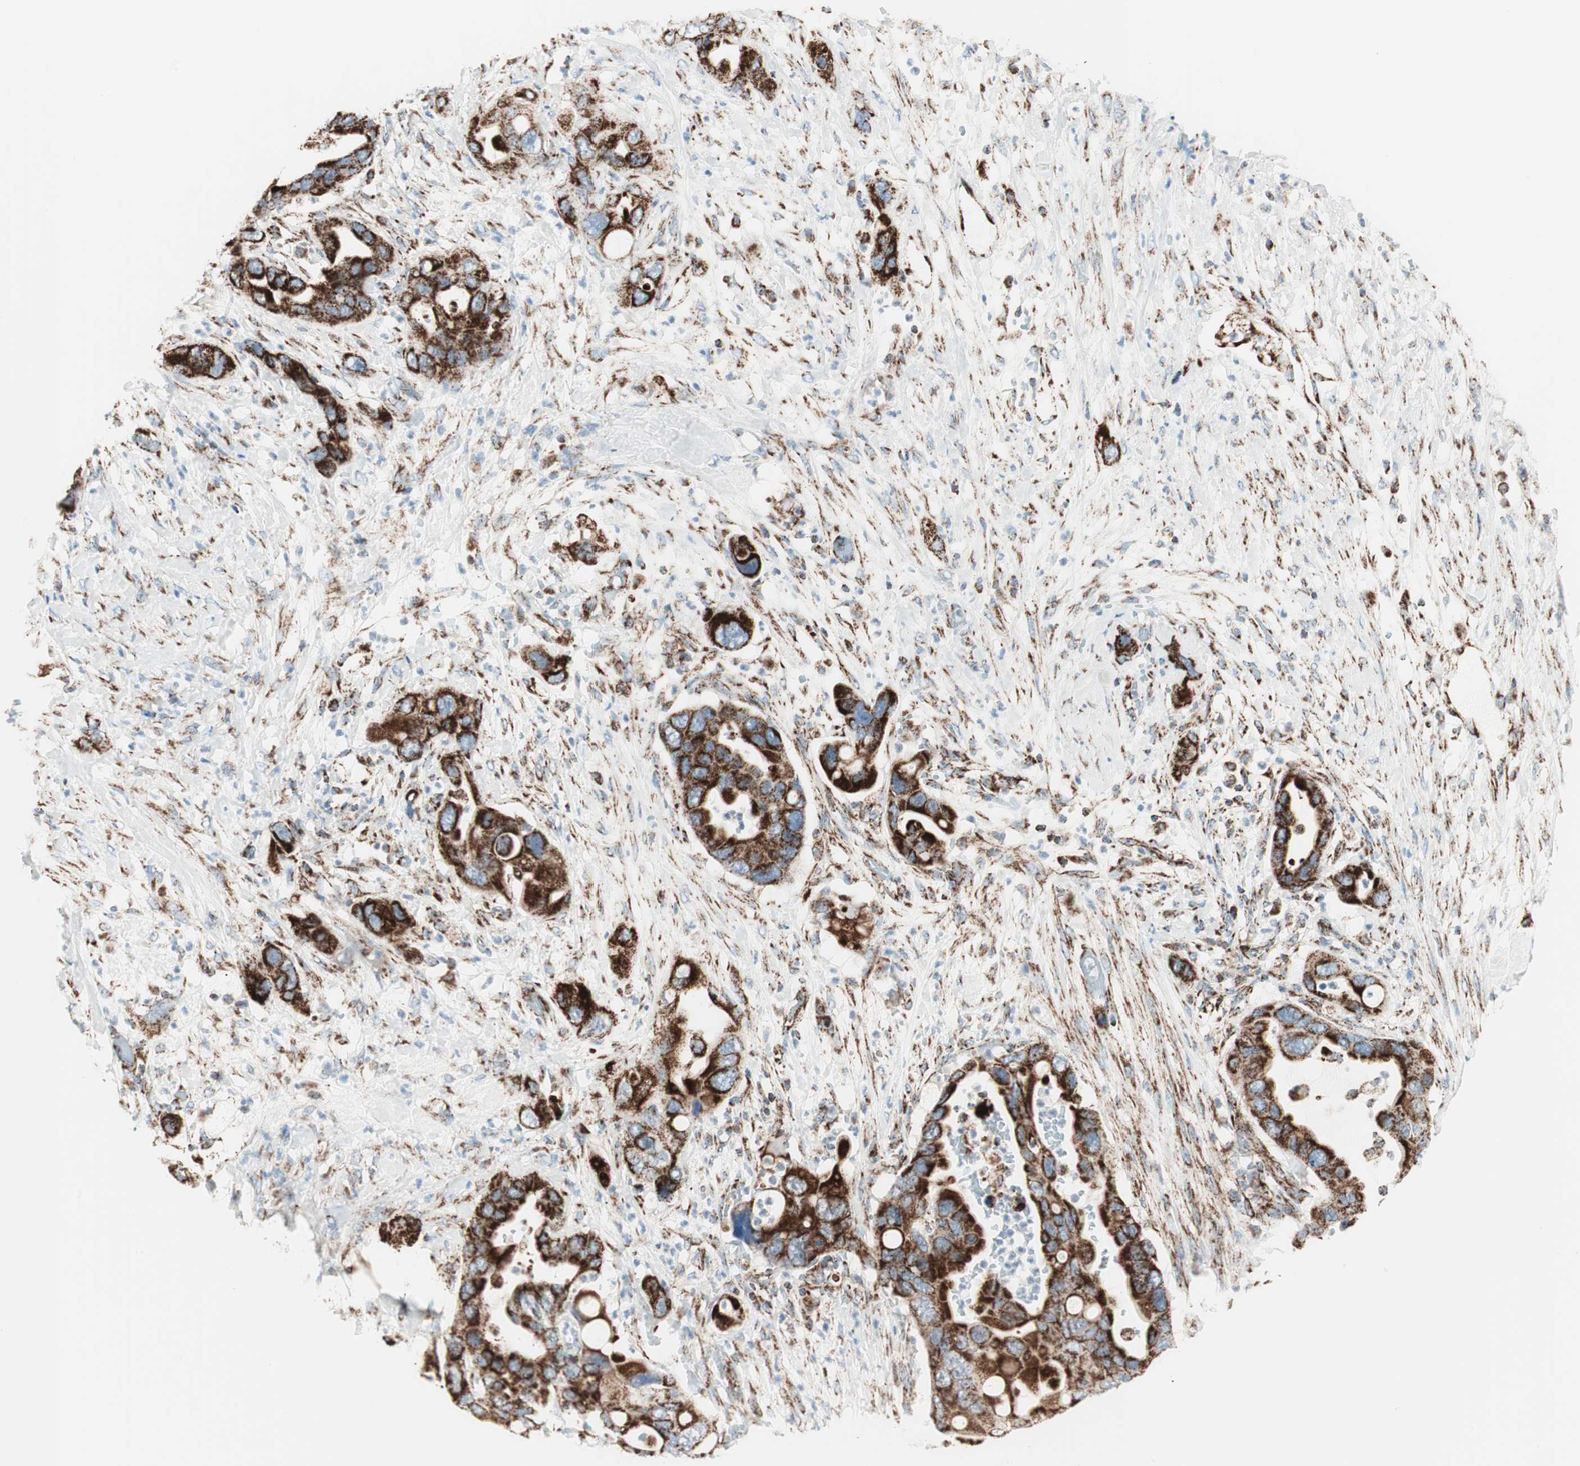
{"staining": {"intensity": "strong", "quantity": ">75%", "location": "cytoplasmic/membranous"}, "tissue": "pancreatic cancer", "cell_type": "Tumor cells", "image_type": "cancer", "snomed": [{"axis": "morphology", "description": "Adenocarcinoma, NOS"}, {"axis": "topography", "description": "Pancreas"}], "caption": "This histopathology image shows IHC staining of human adenocarcinoma (pancreatic), with high strong cytoplasmic/membranous expression in about >75% of tumor cells.", "gene": "TOMM20", "patient": {"sex": "female", "age": 71}}